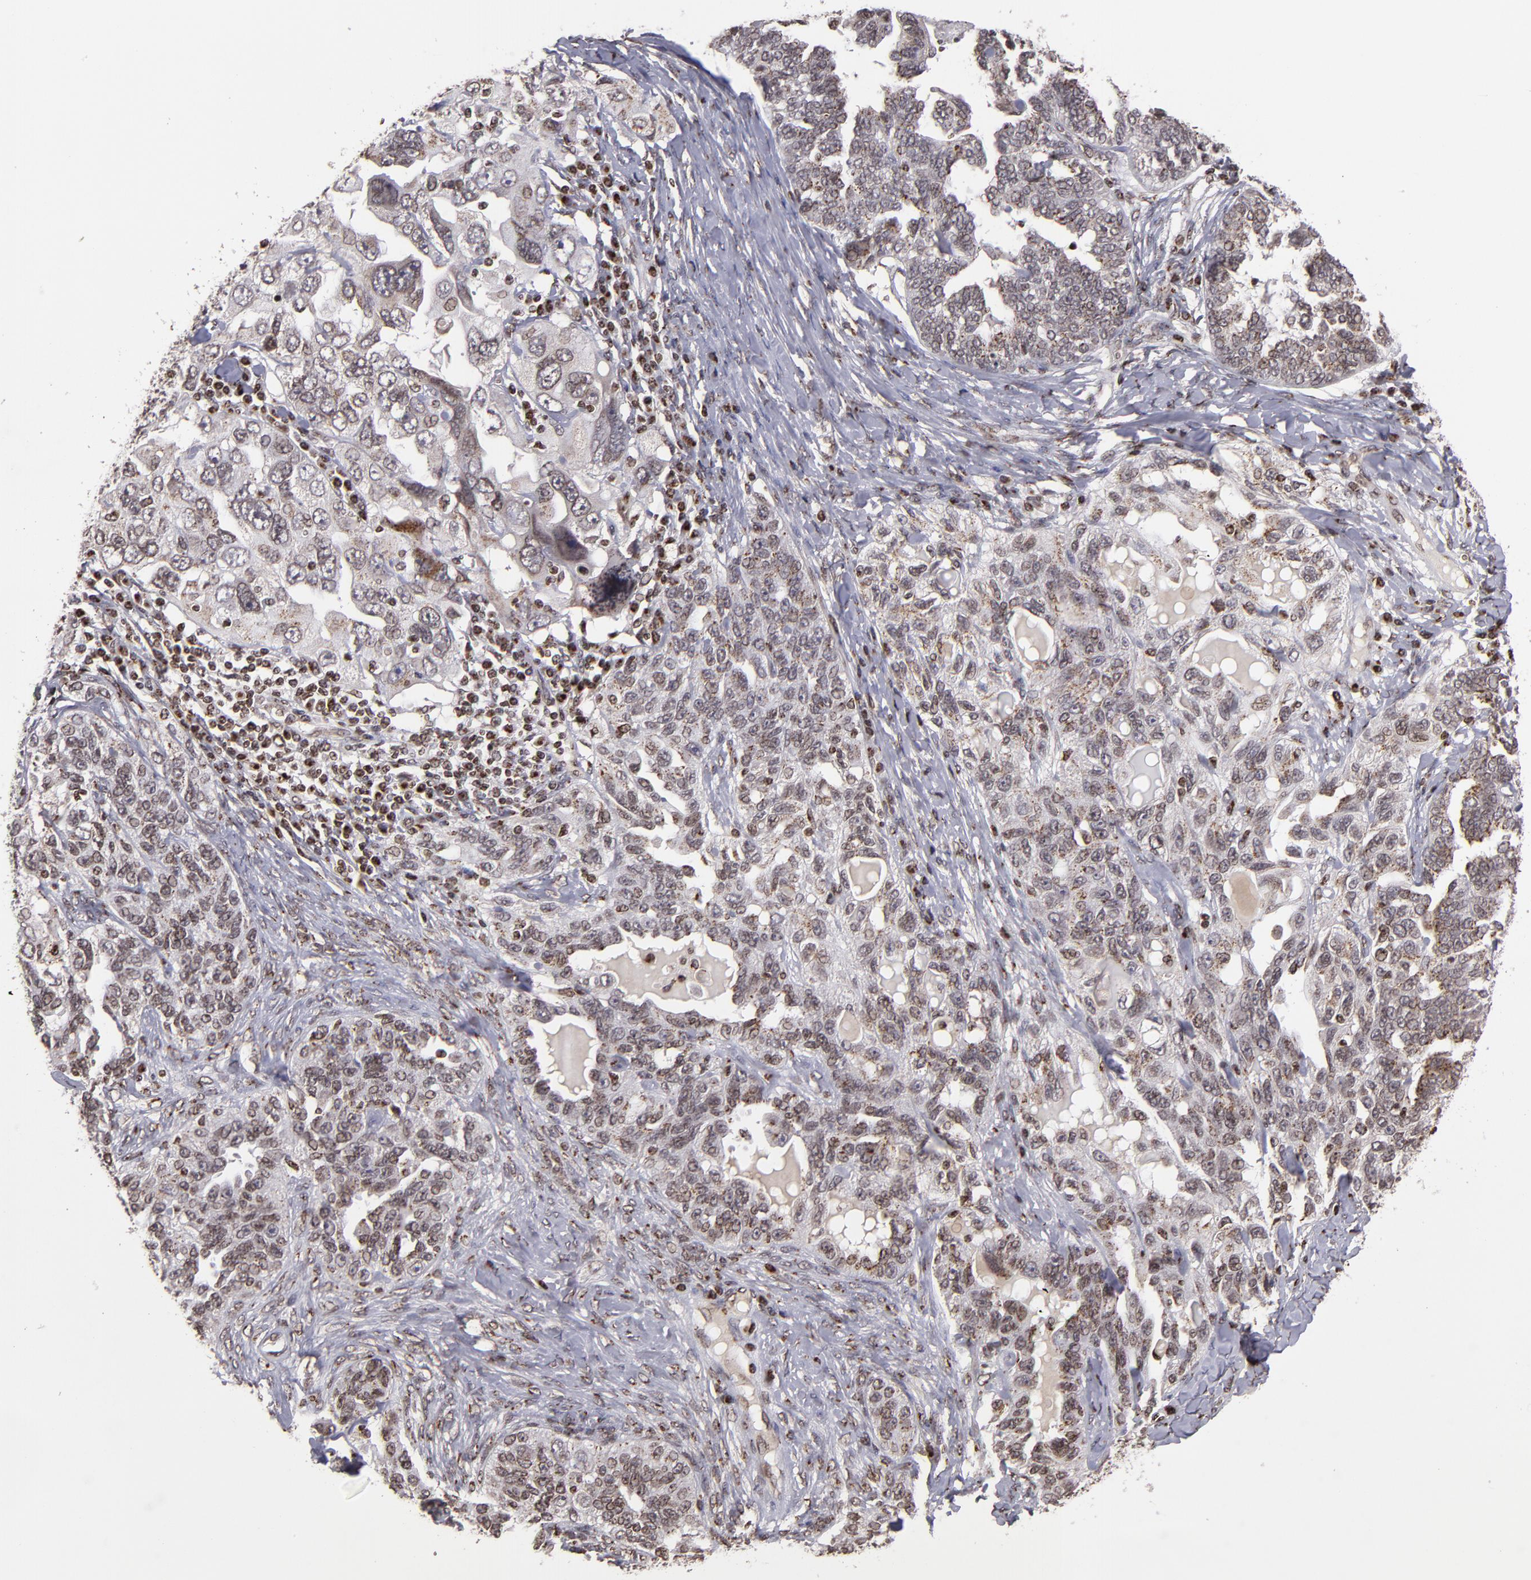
{"staining": {"intensity": "moderate", "quantity": ">75%", "location": "cytoplasmic/membranous,nuclear"}, "tissue": "ovarian cancer", "cell_type": "Tumor cells", "image_type": "cancer", "snomed": [{"axis": "morphology", "description": "Cystadenocarcinoma, serous, NOS"}, {"axis": "topography", "description": "Ovary"}], "caption": "Approximately >75% of tumor cells in human ovarian serous cystadenocarcinoma reveal moderate cytoplasmic/membranous and nuclear protein expression as visualized by brown immunohistochemical staining.", "gene": "CSDC2", "patient": {"sex": "female", "age": 82}}